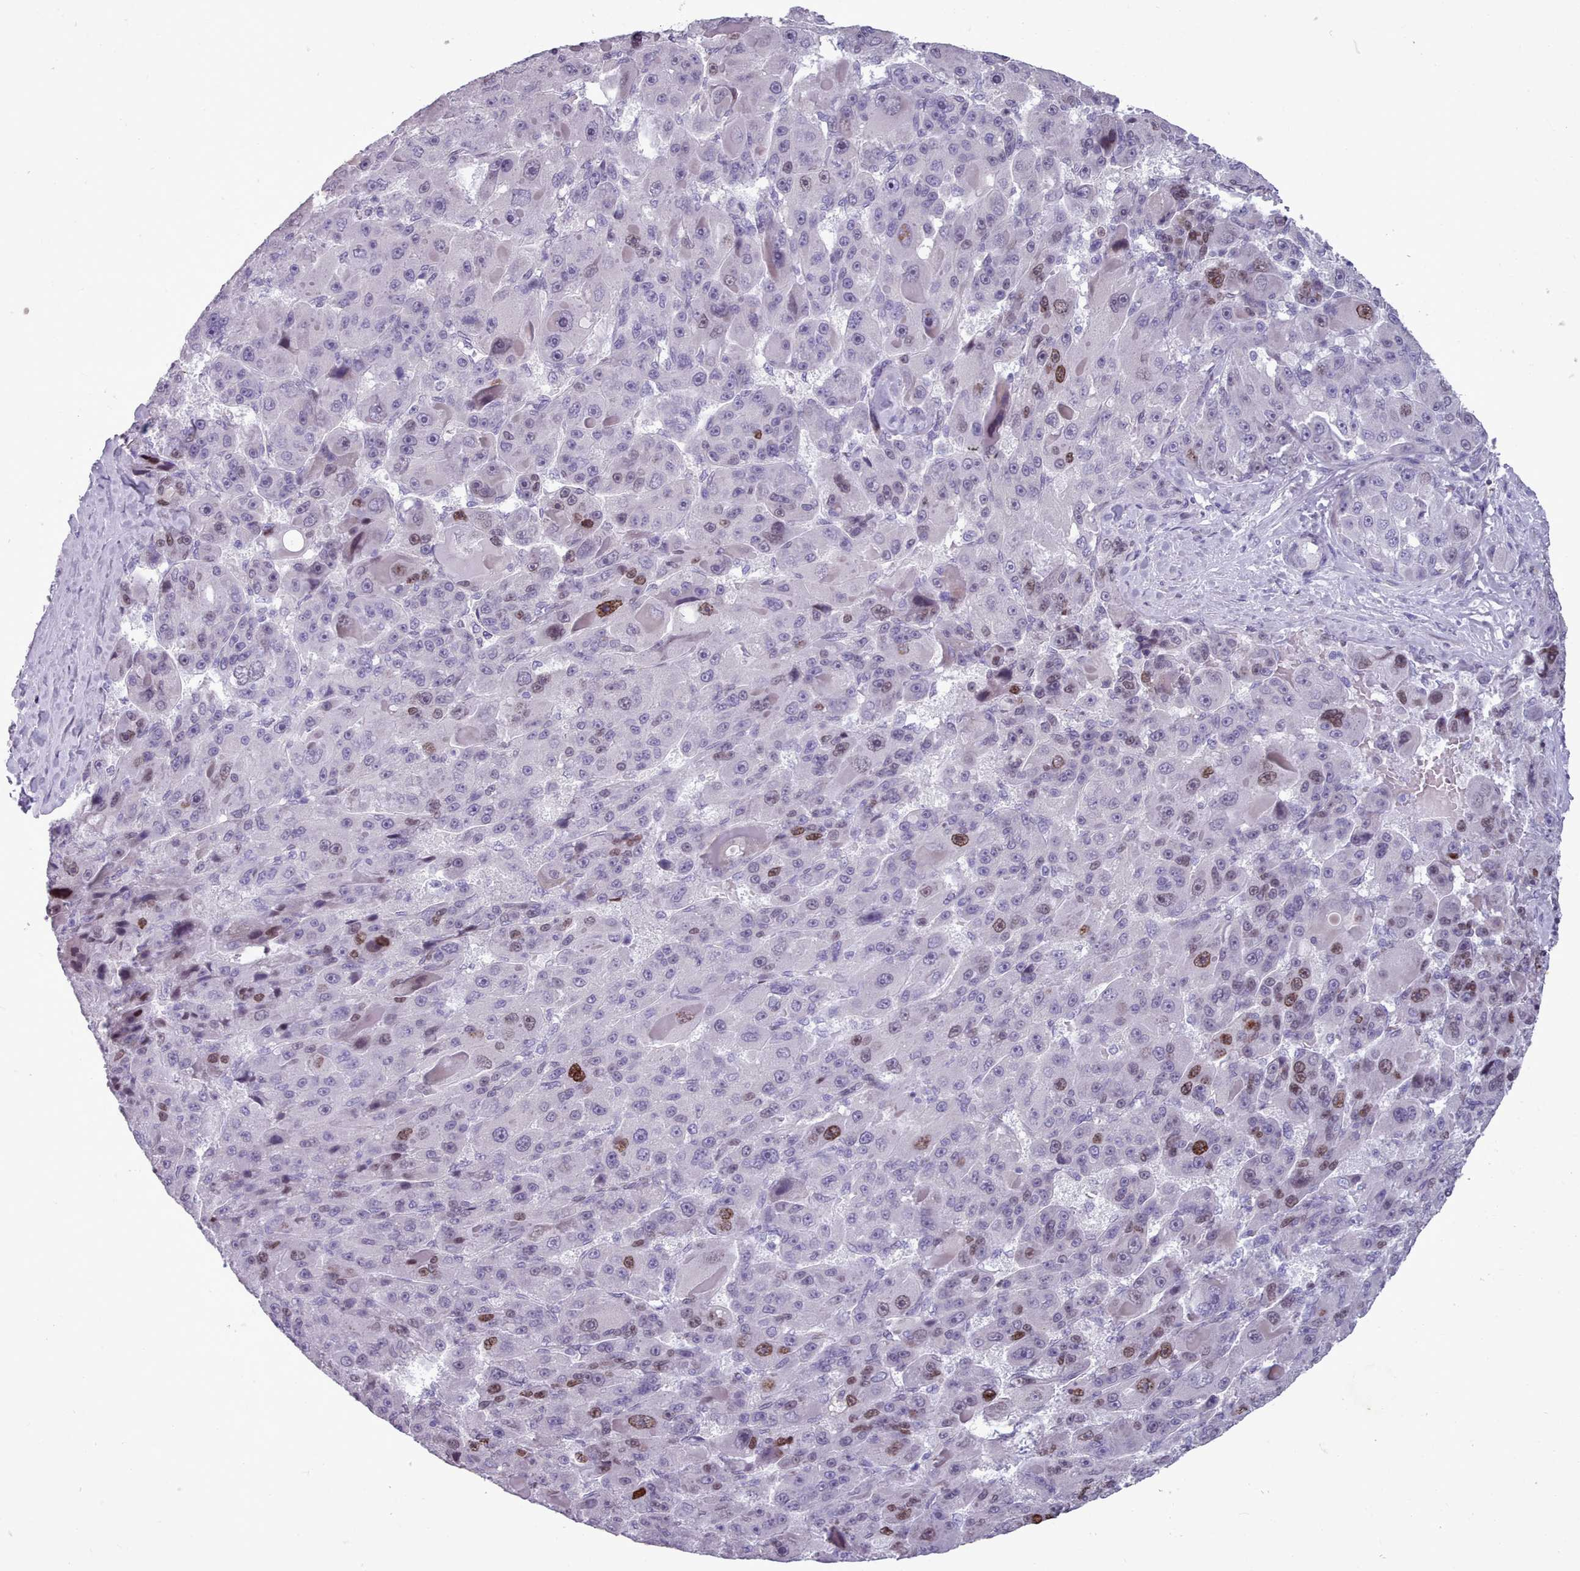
{"staining": {"intensity": "moderate", "quantity": "<25%", "location": "nuclear"}, "tissue": "liver cancer", "cell_type": "Tumor cells", "image_type": "cancer", "snomed": [{"axis": "morphology", "description": "Carcinoma, Hepatocellular, NOS"}, {"axis": "topography", "description": "Liver"}], "caption": "Human liver hepatocellular carcinoma stained with a brown dye reveals moderate nuclear positive positivity in approximately <25% of tumor cells.", "gene": "KCNT2", "patient": {"sex": "male", "age": 76}}